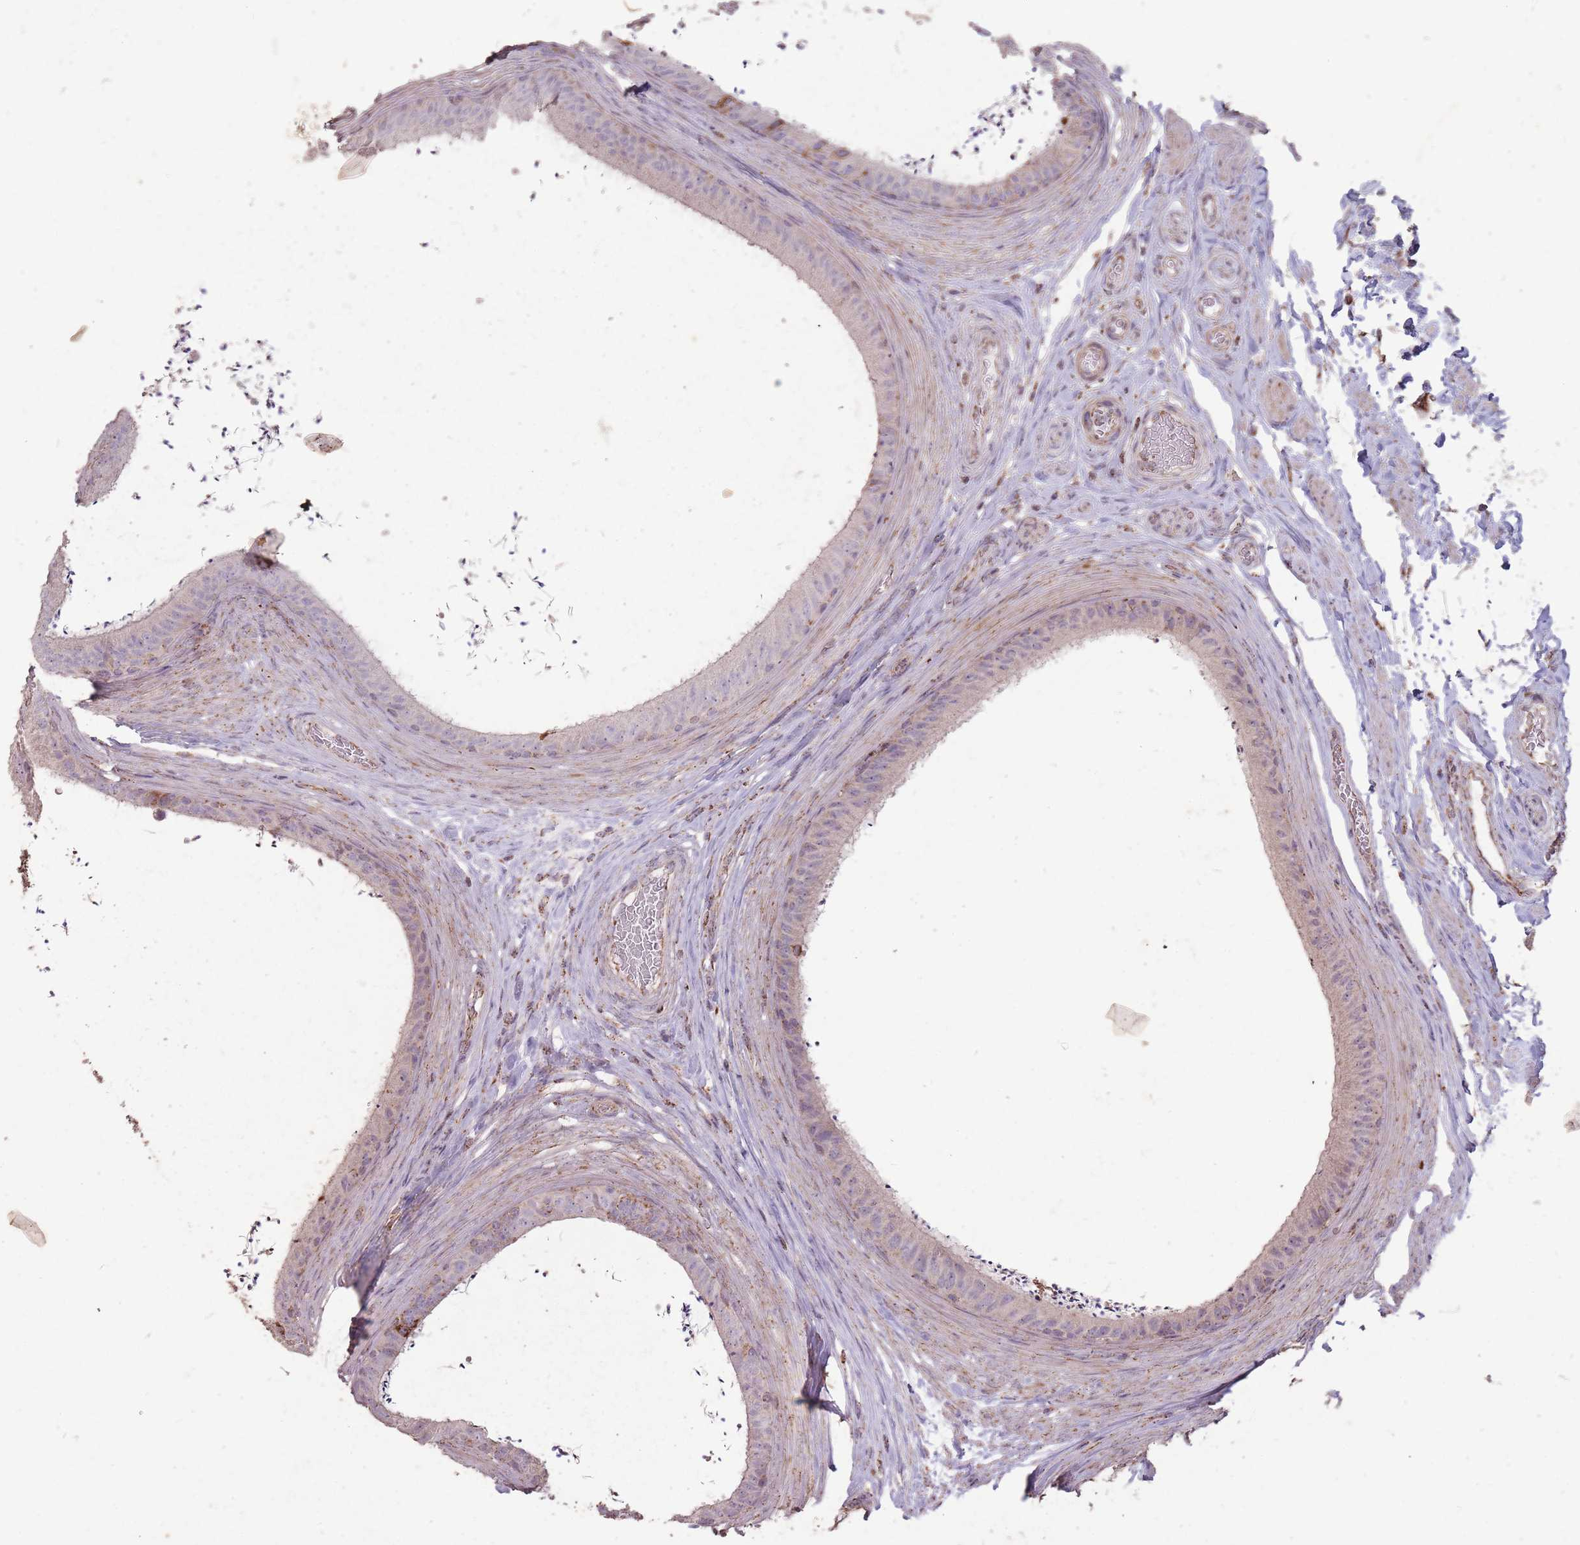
{"staining": {"intensity": "strong", "quantity": "<25%", "location": "cytoplasmic/membranous"}, "tissue": "epididymis", "cell_type": "Glandular cells", "image_type": "normal", "snomed": [{"axis": "morphology", "description": "Normal tissue, NOS"}, {"axis": "topography", "description": "Testis"}, {"axis": "topography", "description": "Epididymis"}], "caption": "Brown immunohistochemical staining in normal epididymis reveals strong cytoplasmic/membranous positivity in about <25% of glandular cells.", "gene": "CNOT8", "patient": {"sex": "male", "age": 41}}